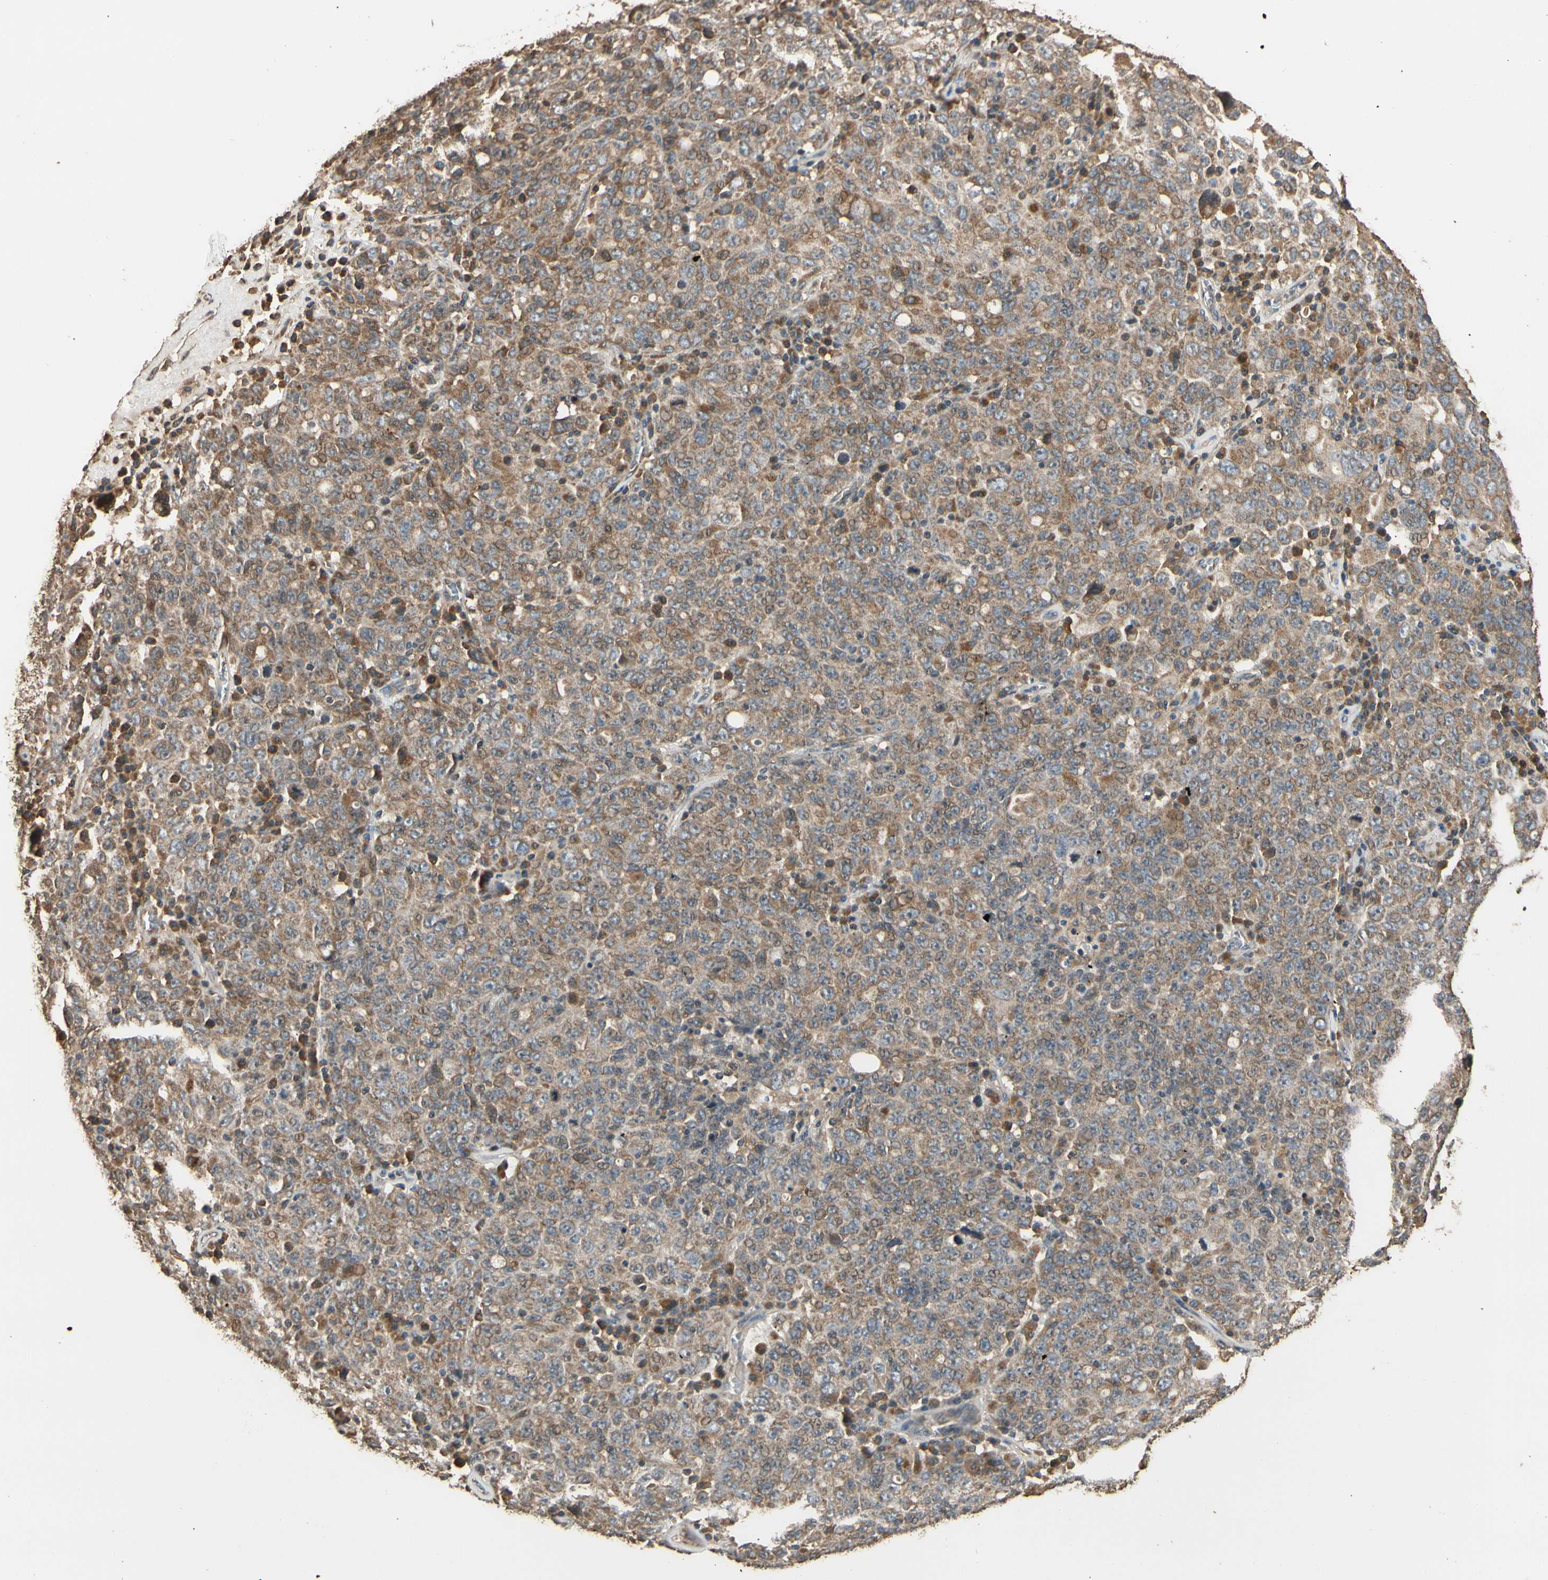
{"staining": {"intensity": "moderate", "quantity": ">75%", "location": "cytoplasmic/membranous"}, "tissue": "ovarian cancer", "cell_type": "Tumor cells", "image_type": "cancer", "snomed": [{"axis": "morphology", "description": "Carcinoma, endometroid"}, {"axis": "topography", "description": "Ovary"}], "caption": "Immunohistochemical staining of human ovarian endometroid carcinoma exhibits medium levels of moderate cytoplasmic/membranous positivity in about >75% of tumor cells.", "gene": "STX18", "patient": {"sex": "female", "age": 62}}